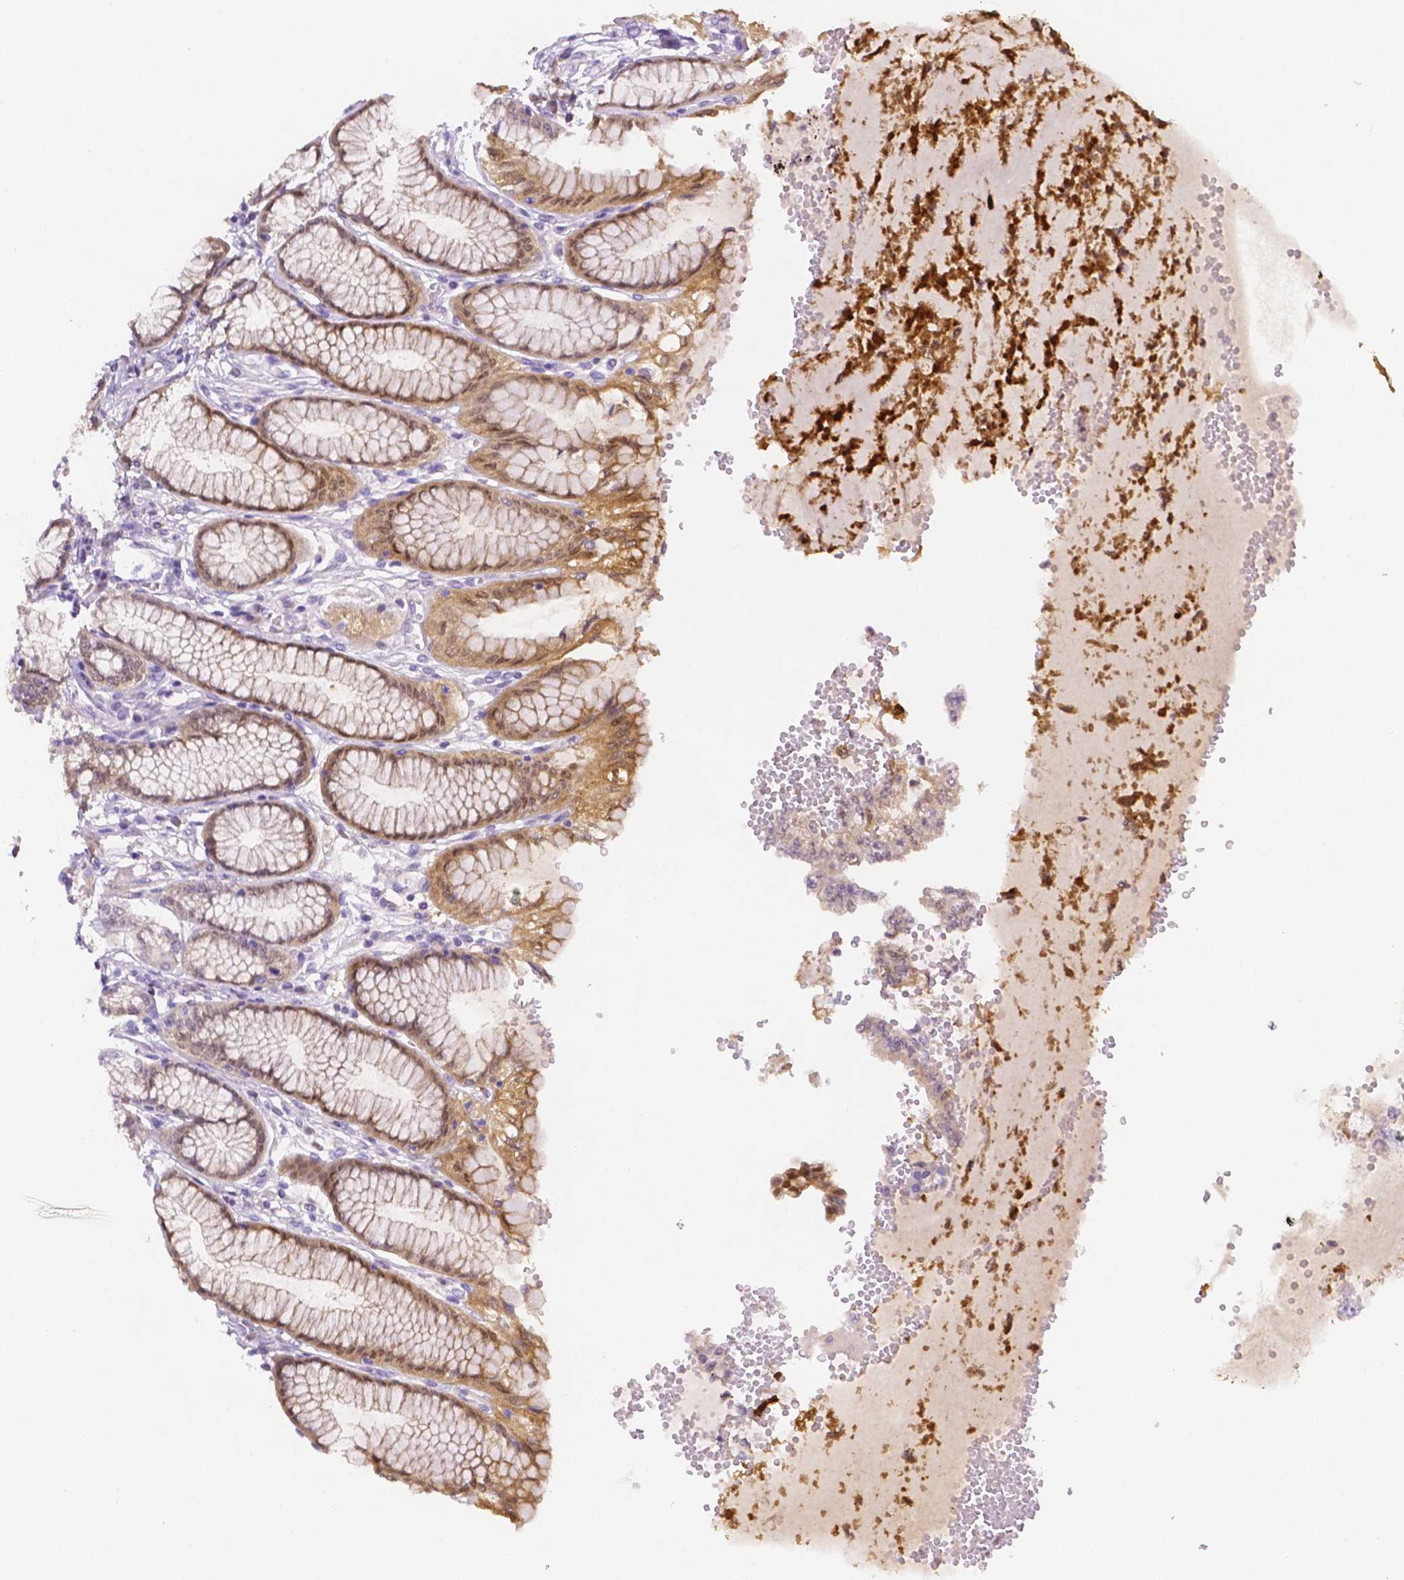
{"staining": {"intensity": "moderate", "quantity": "25%-75%", "location": "cytoplasmic/membranous,nuclear"}, "tissue": "stomach", "cell_type": "Glandular cells", "image_type": "normal", "snomed": [{"axis": "morphology", "description": "Normal tissue, NOS"}, {"axis": "topography", "description": "Stomach"}, {"axis": "topography", "description": "Stomach, lower"}], "caption": "DAB (3,3'-diaminobenzidine) immunohistochemical staining of normal stomach shows moderate cytoplasmic/membranous,nuclear protein positivity in about 25%-75% of glandular cells.", "gene": "NXPH2", "patient": {"sex": "male", "age": 76}}